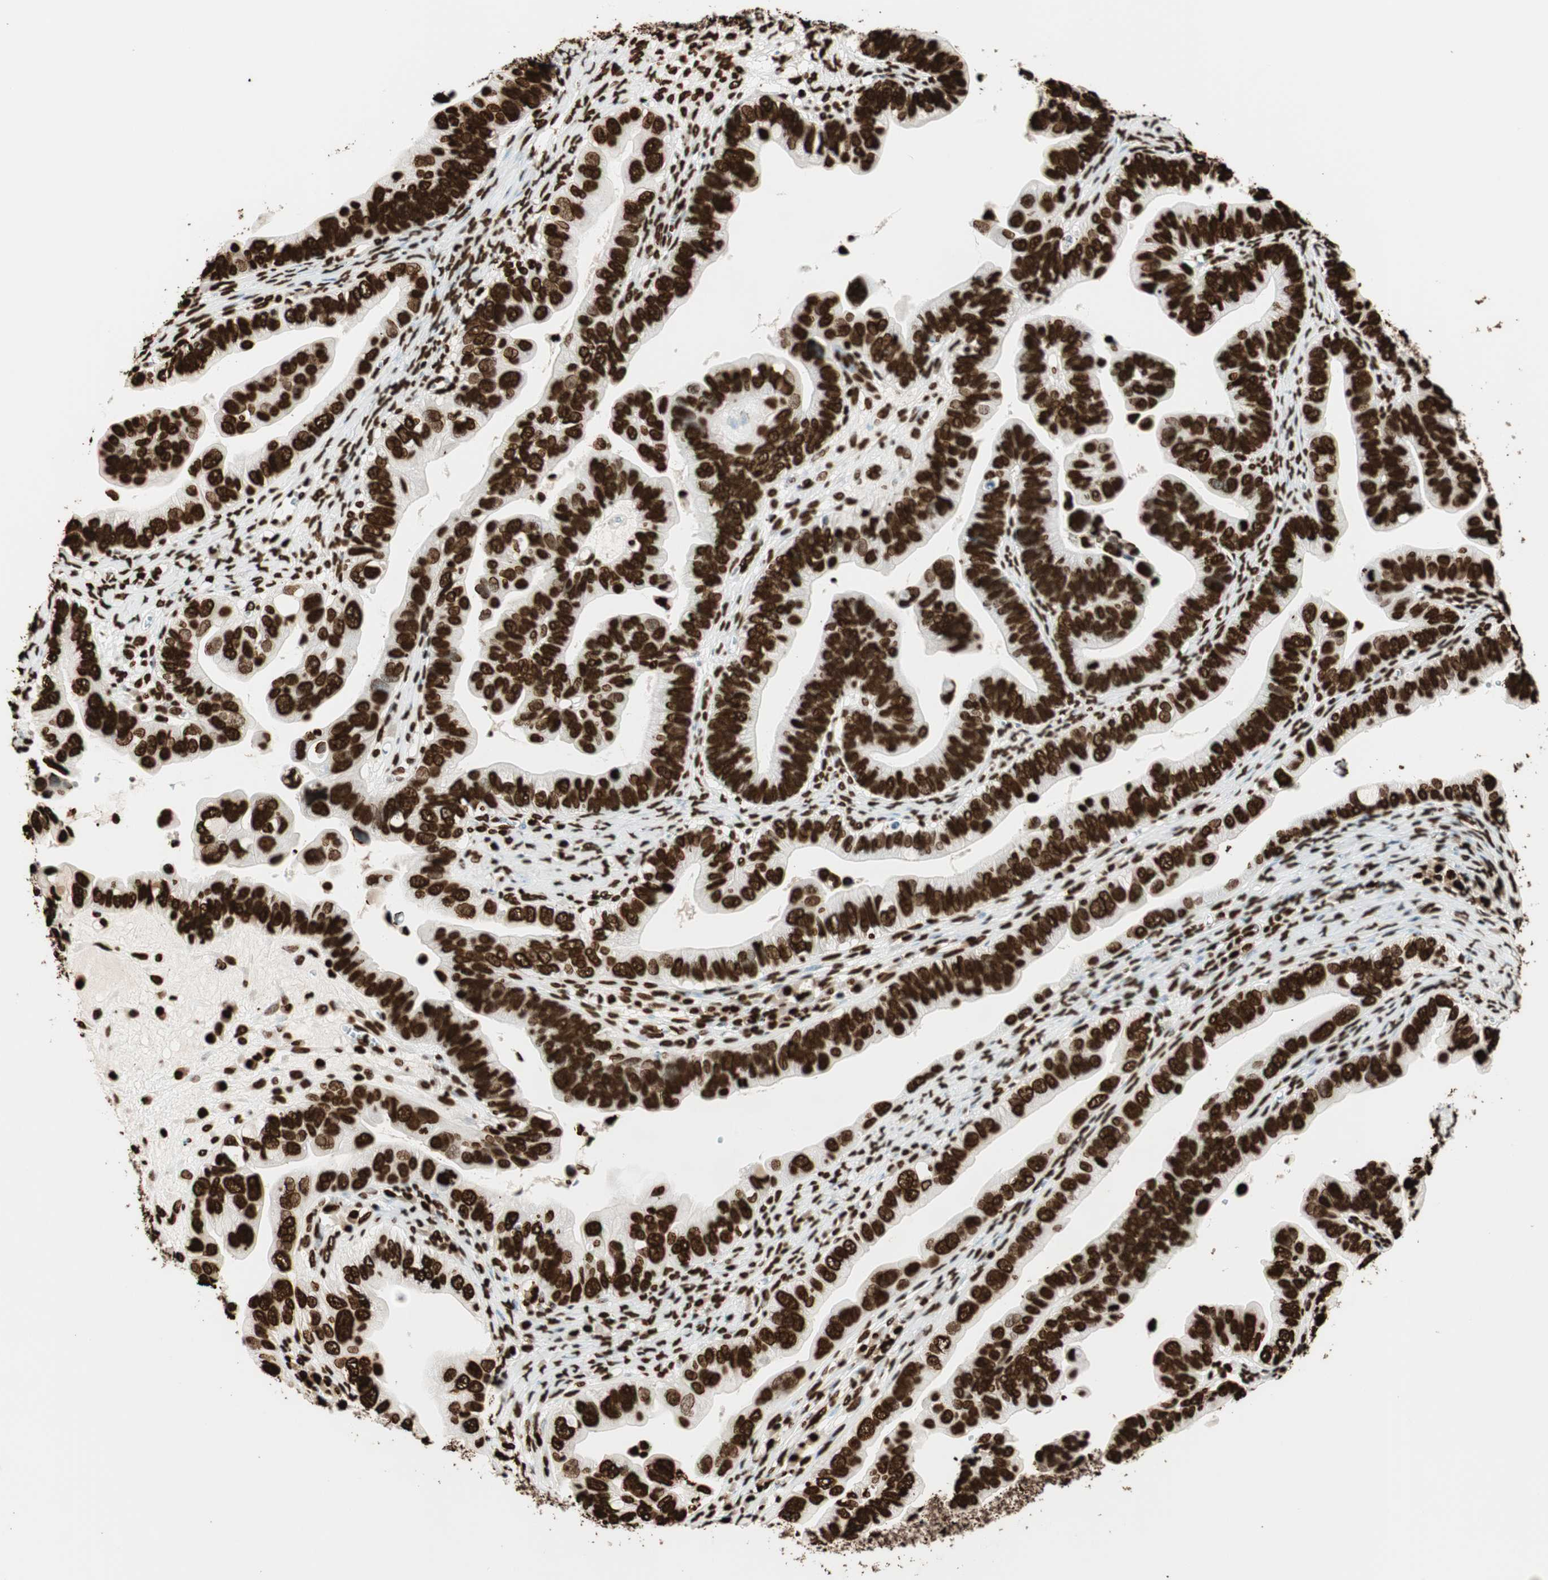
{"staining": {"intensity": "strong", "quantity": ">75%", "location": "nuclear"}, "tissue": "ovarian cancer", "cell_type": "Tumor cells", "image_type": "cancer", "snomed": [{"axis": "morphology", "description": "Cystadenocarcinoma, serous, NOS"}, {"axis": "topography", "description": "Ovary"}], "caption": "Protein staining displays strong nuclear expression in approximately >75% of tumor cells in ovarian serous cystadenocarcinoma. Using DAB (3,3'-diaminobenzidine) (brown) and hematoxylin (blue) stains, captured at high magnification using brightfield microscopy.", "gene": "GLI2", "patient": {"sex": "female", "age": 56}}